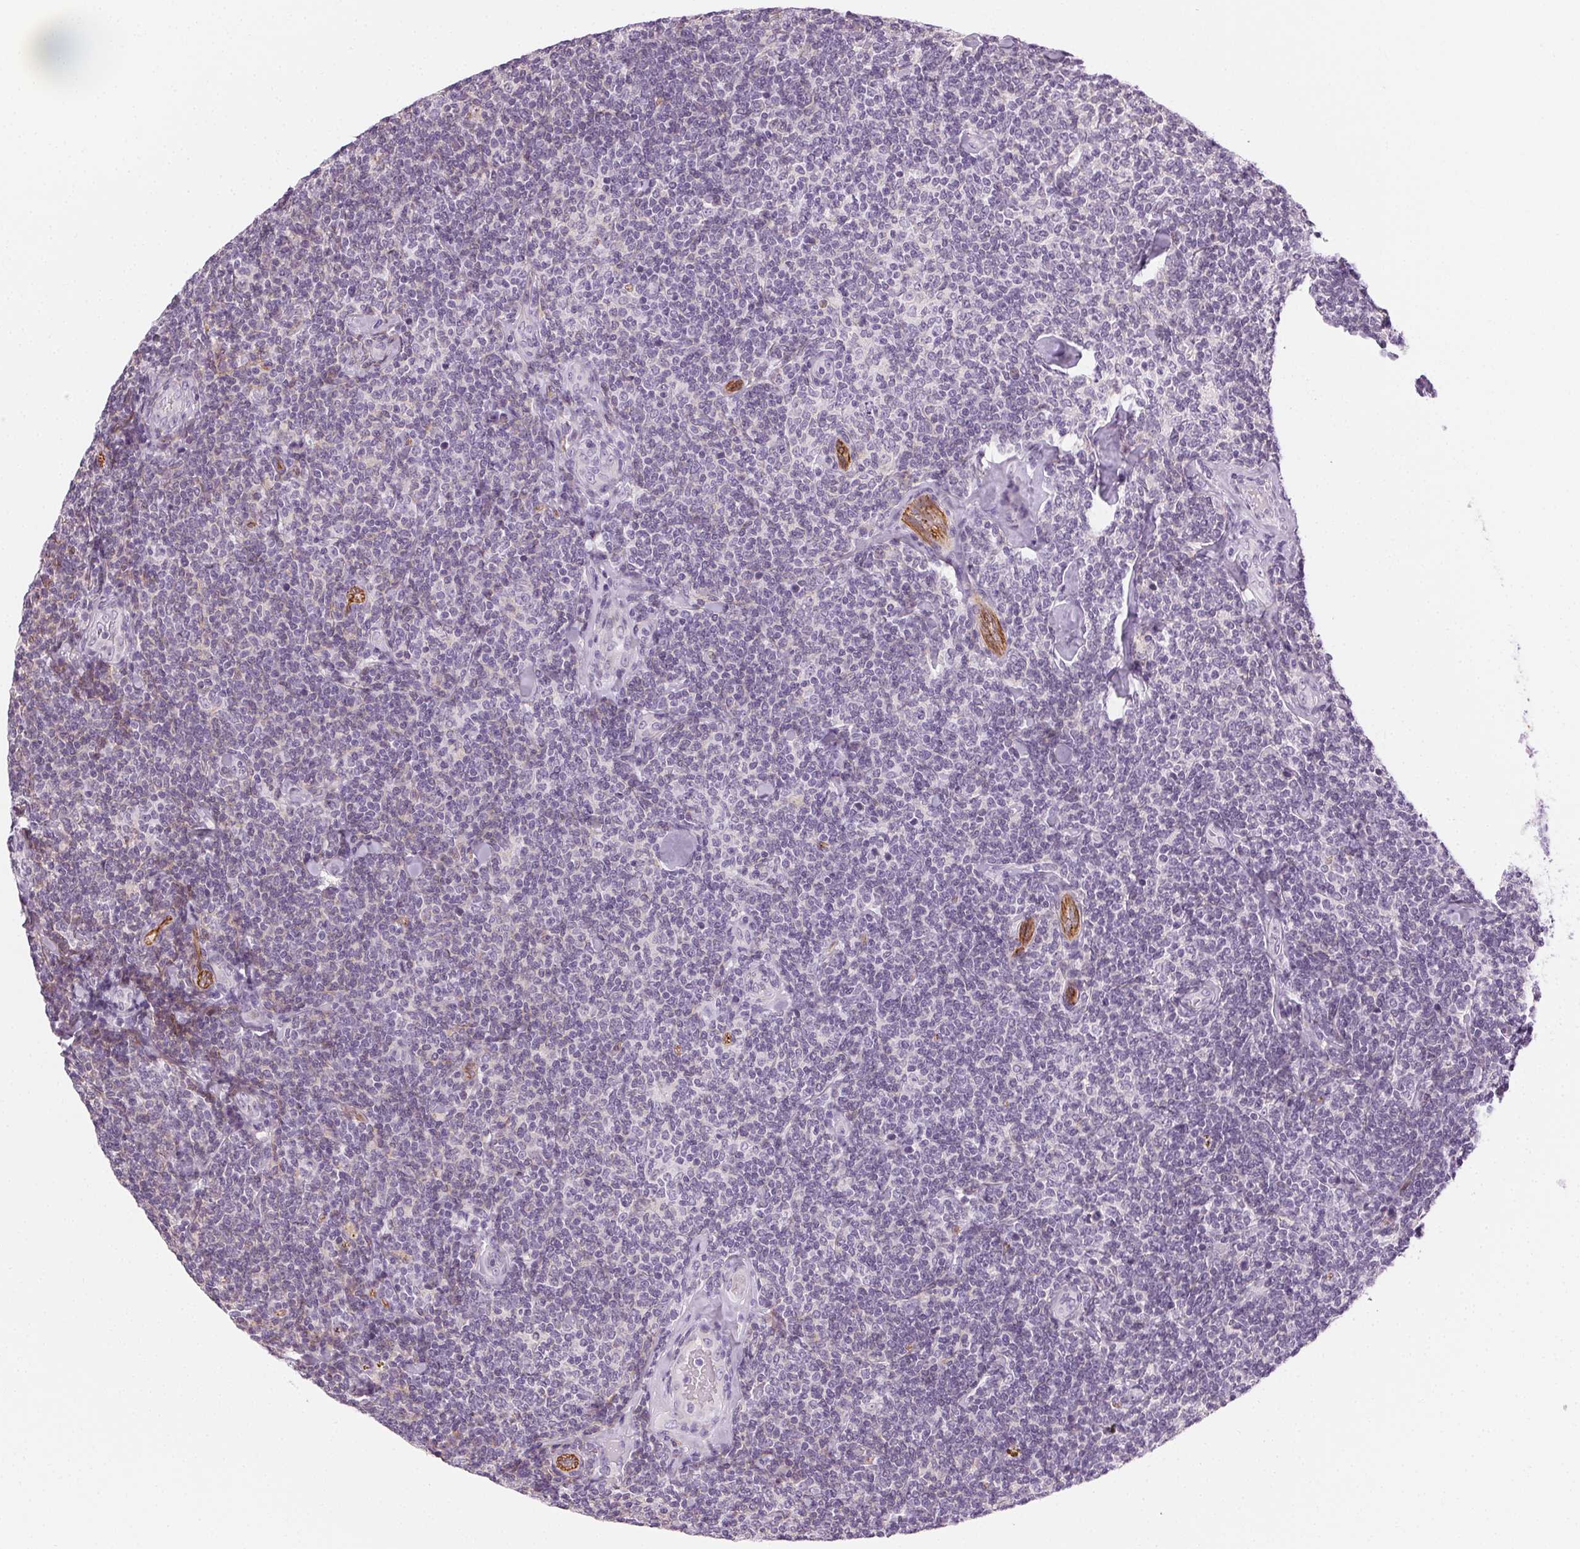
{"staining": {"intensity": "negative", "quantity": "none", "location": "none"}, "tissue": "lymphoma", "cell_type": "Tumor cells", "image_type": "cancer", "snomed": [{"axis": "morphology", "description": "Malignant lymphoma, non-Hodgkin's type, Low grade"}, {"axis": "topography", "description": "Lymph node"}], "caption": "Tumor cells show no significant protein staining in lymphoma.", "gene": "AIF1L", "patient": {"sex": "female", "age": 56}}